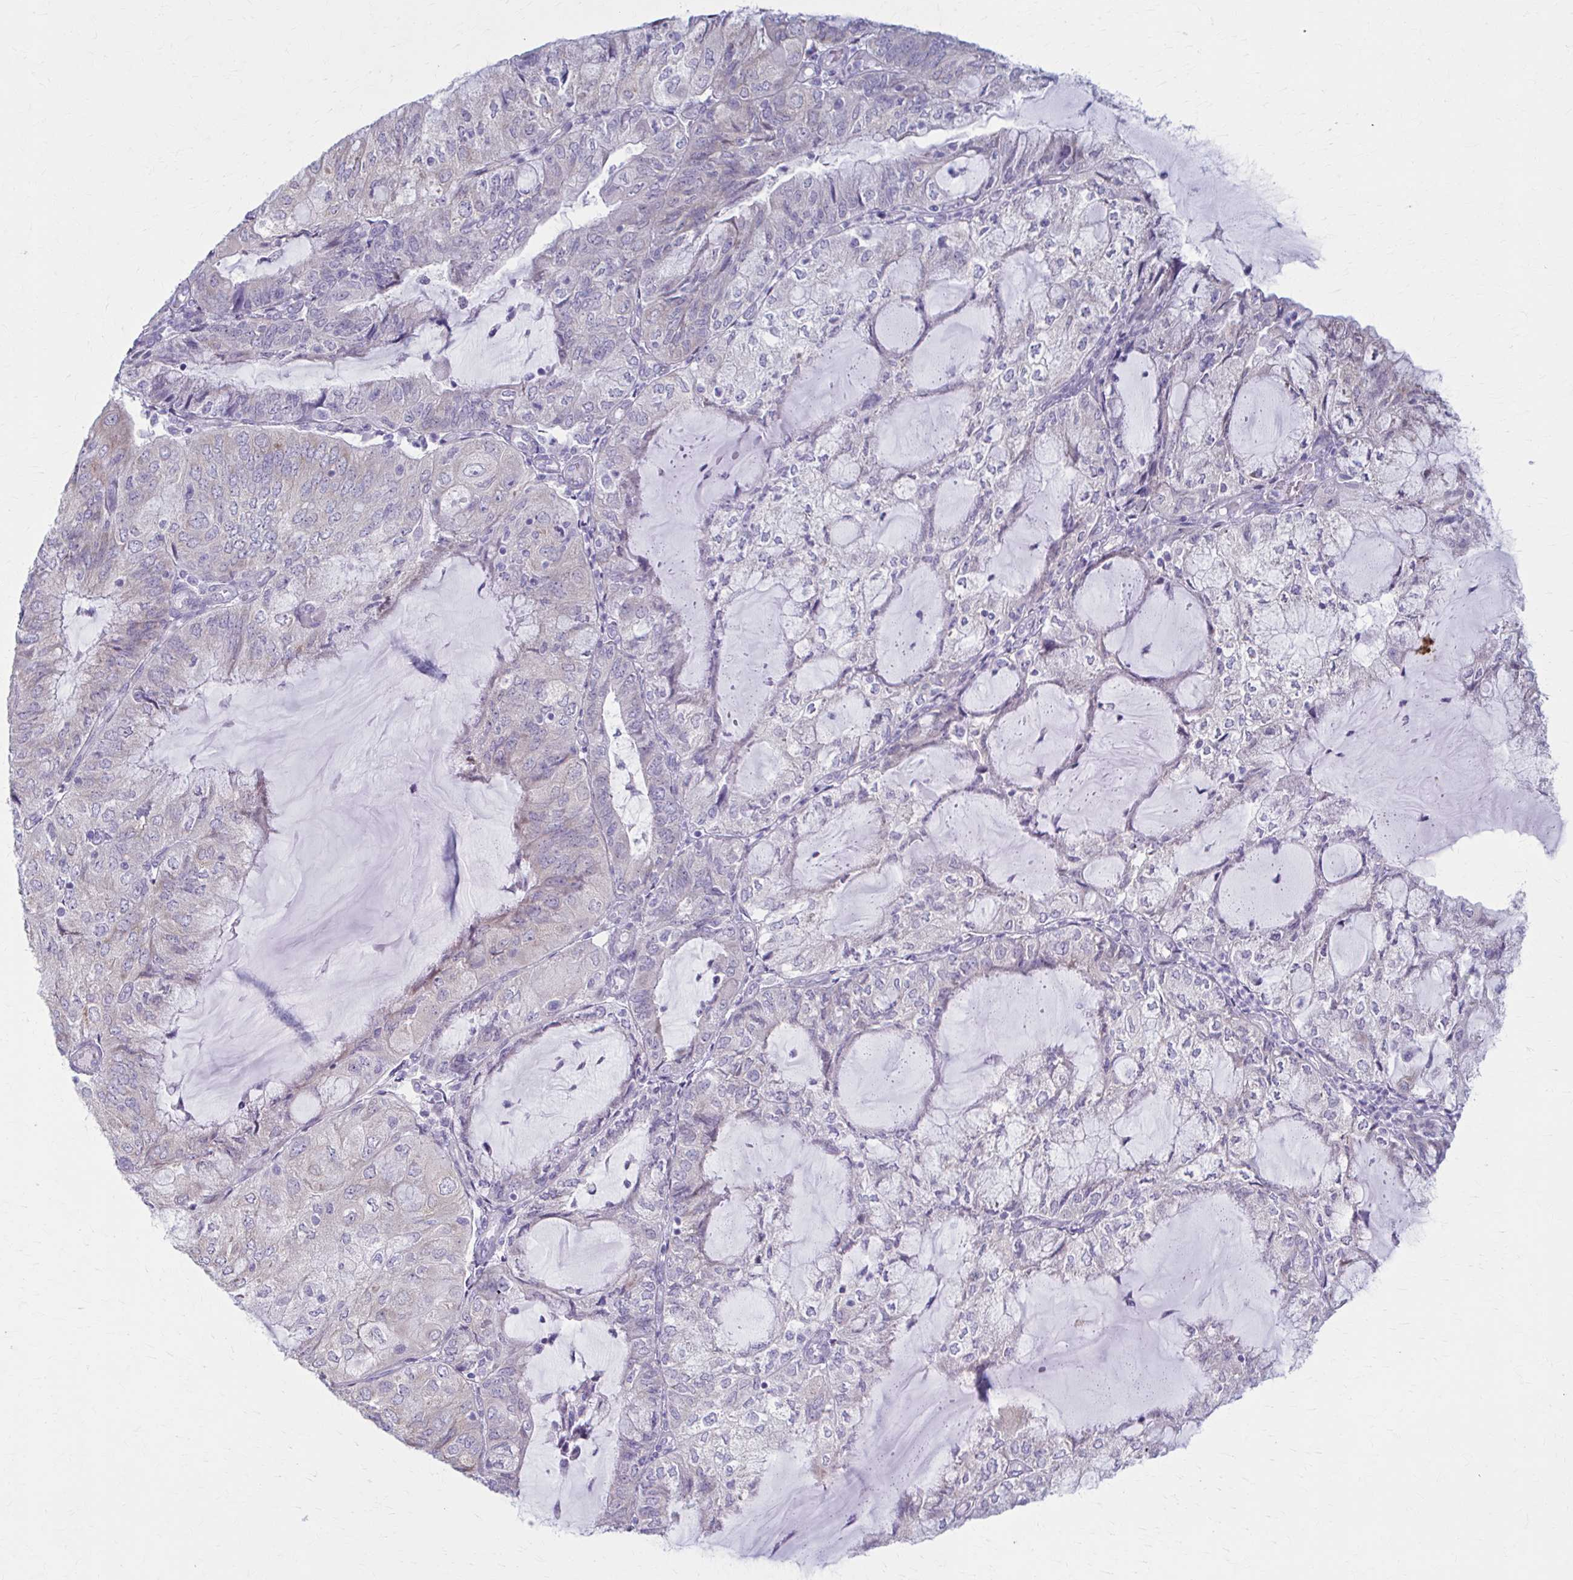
{"staining": {"intensity": "negative", "quantity": "none", "location": "none"}, "tissue": "endometrial cancer", "cell_type": "Tumor cells", "image_type": "cancer", "snomed": [{"axis": "morphology", "description": "Adenocarcinoma, NOS"}, {"axis": "topography", "description": "Endometrium"}], "caption": "The micrograph reveals no staining of tumor cells in endometrial cancer (adenocarcinoma).", "gene": "PRKRA", "patient": {"sex": "female", "age": 81}}